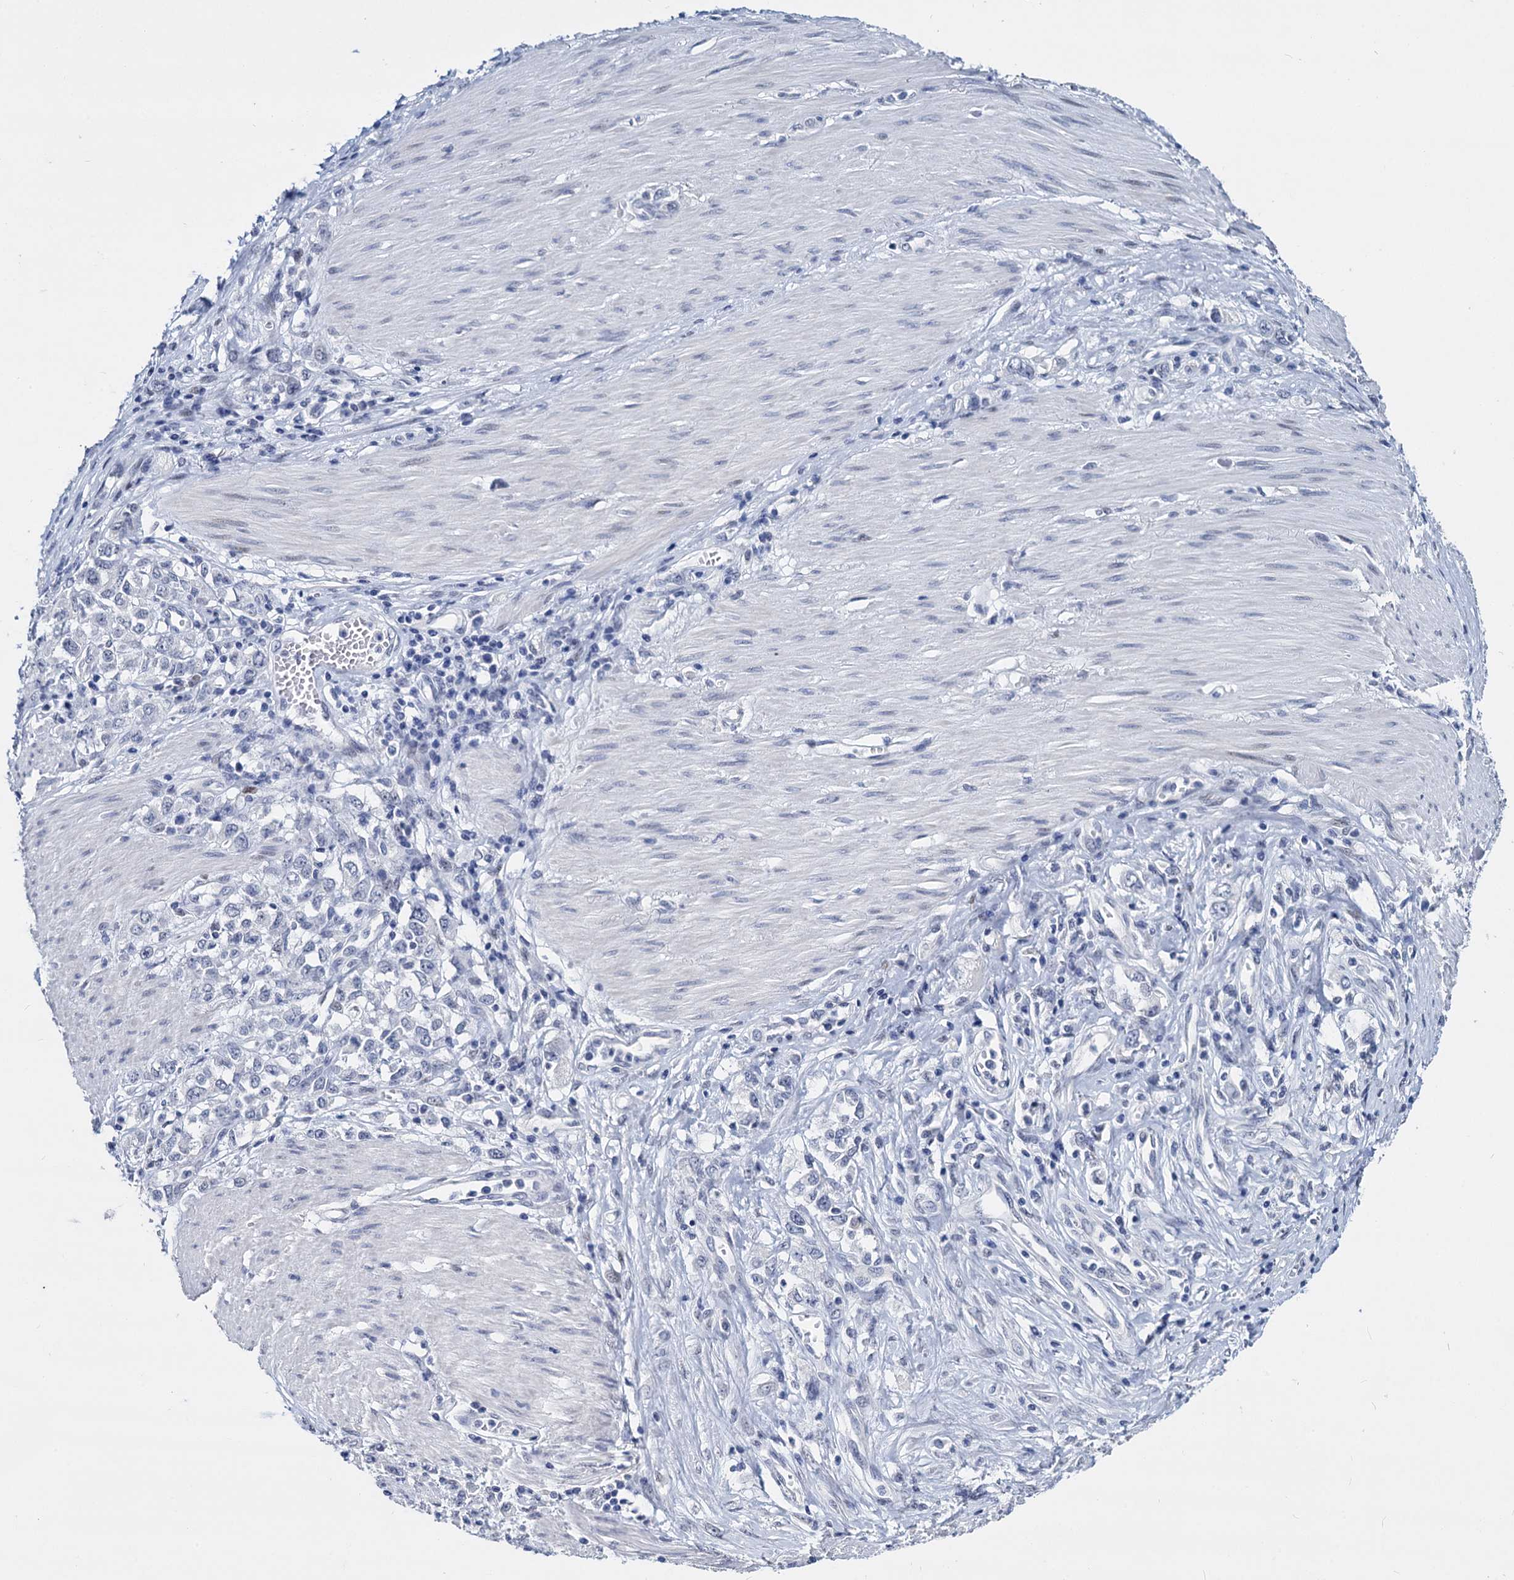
{"staining": {"intensity": "negative", "quantity": "none", "location": "none"}, "tissue": "stomach cancer", "cell_type": "Tumor cells", "image_type": "cancer", "snomed": [{"axis": "morphology", "description": "Adenocarcinoma, NOS"}, {"axis": "topography", "description": "Stomach"}], "caption": "Tumor cells show no significant protein positivity in adenocarcinoma (stomach).", "gene": "MAGEA4", "patient": {"sex": "female", "age": 76}}